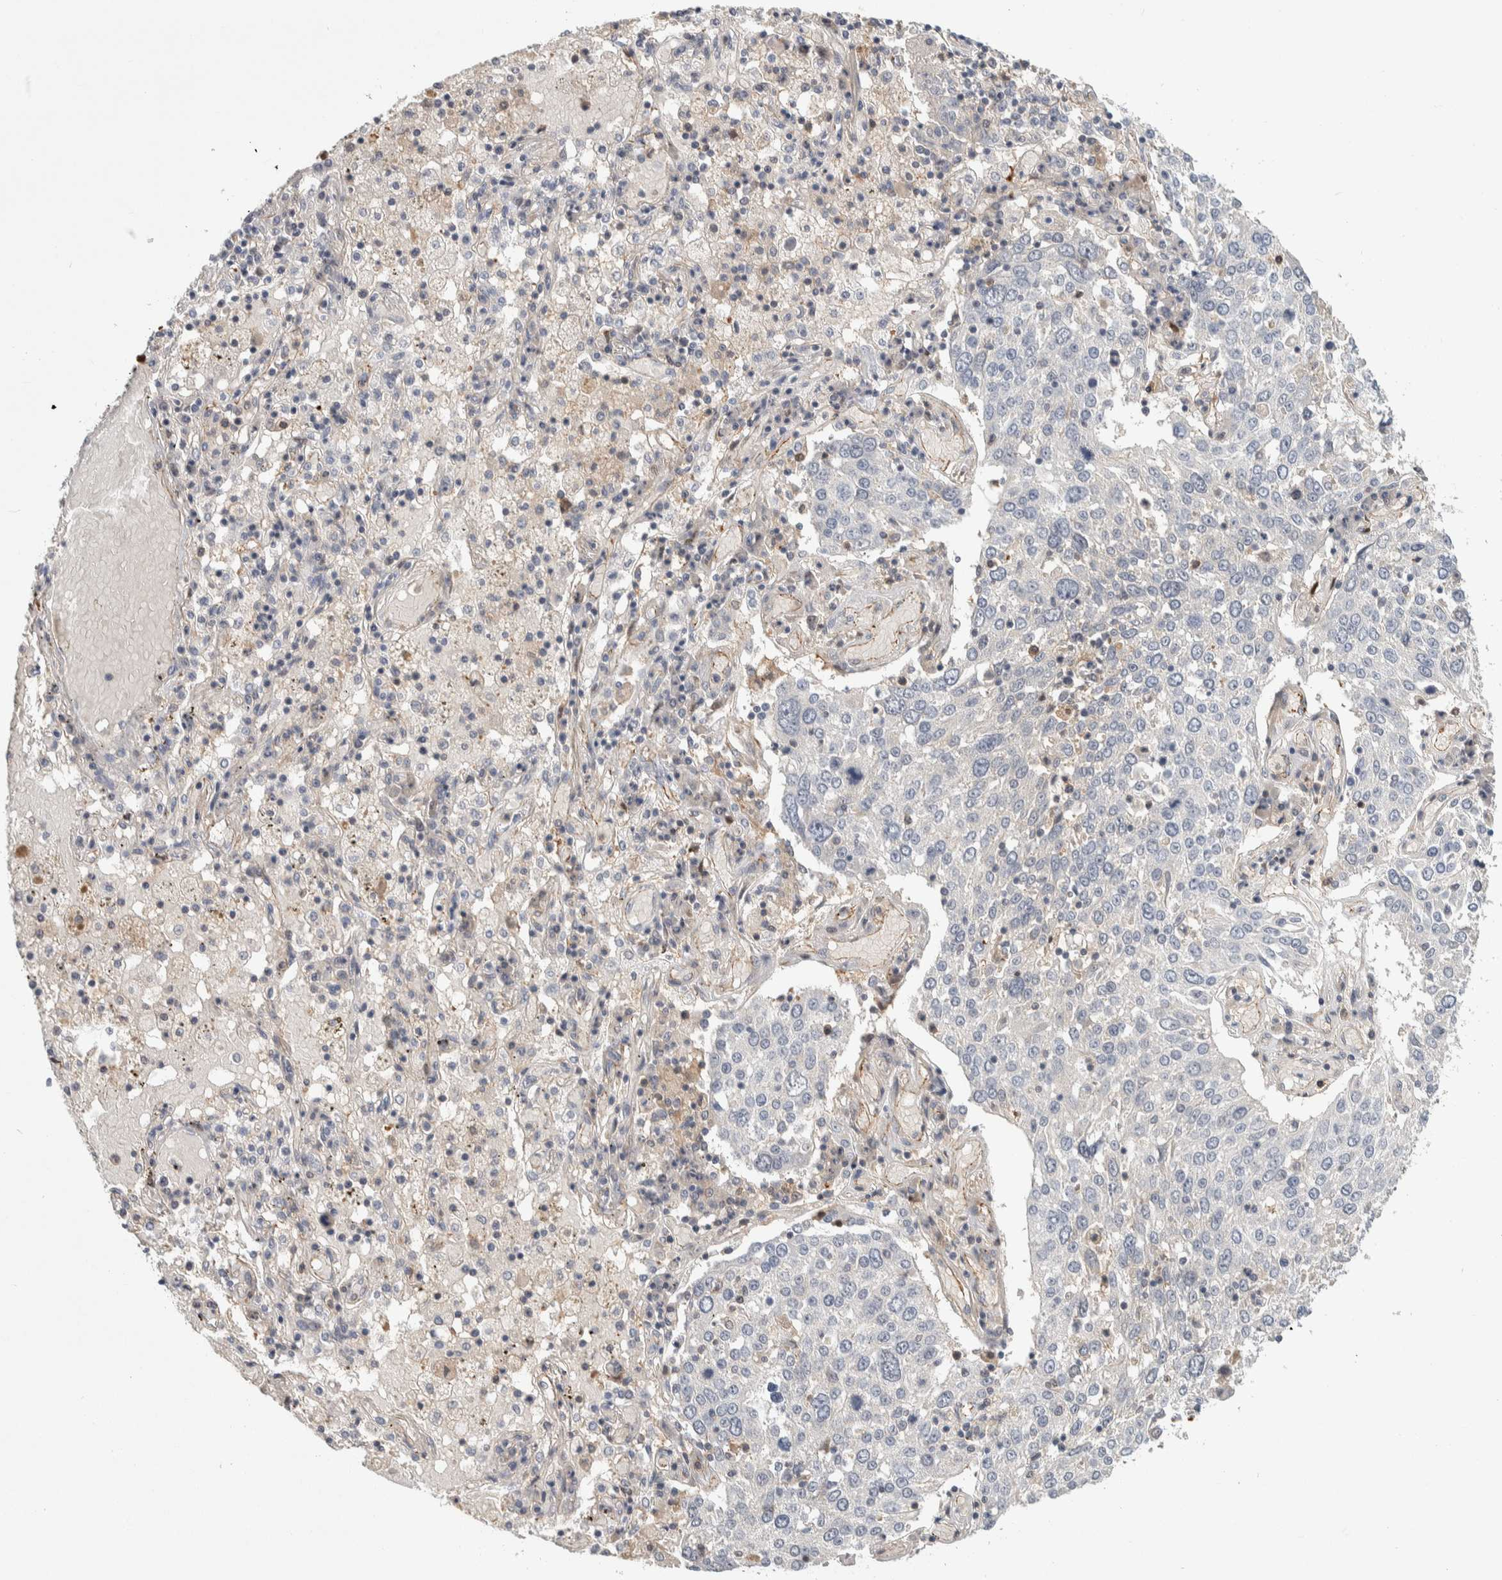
{"staining": {"intensity": "negative", "quantity": "none", "location": "none"}, "tissue": "lung cancer", "cell_type": "Tumor cells", "image_type": "cancer", "snomed": [{"axis": "morphology", "description": "Squamous cell carcinoma, NOS"}, {"axis": "topography", "description": "Lung"}], "caption": "High magnification brightfield microscopy of squamous cell carcinoma (lung) stained with DAB (3,3'-diaminobenzidine) (brown) and counterstained with hematoxylin (blue): tumor cells show no significant positivity.", "gene": "ZNF862", "patient": {"sex": "male", "age": 65}}